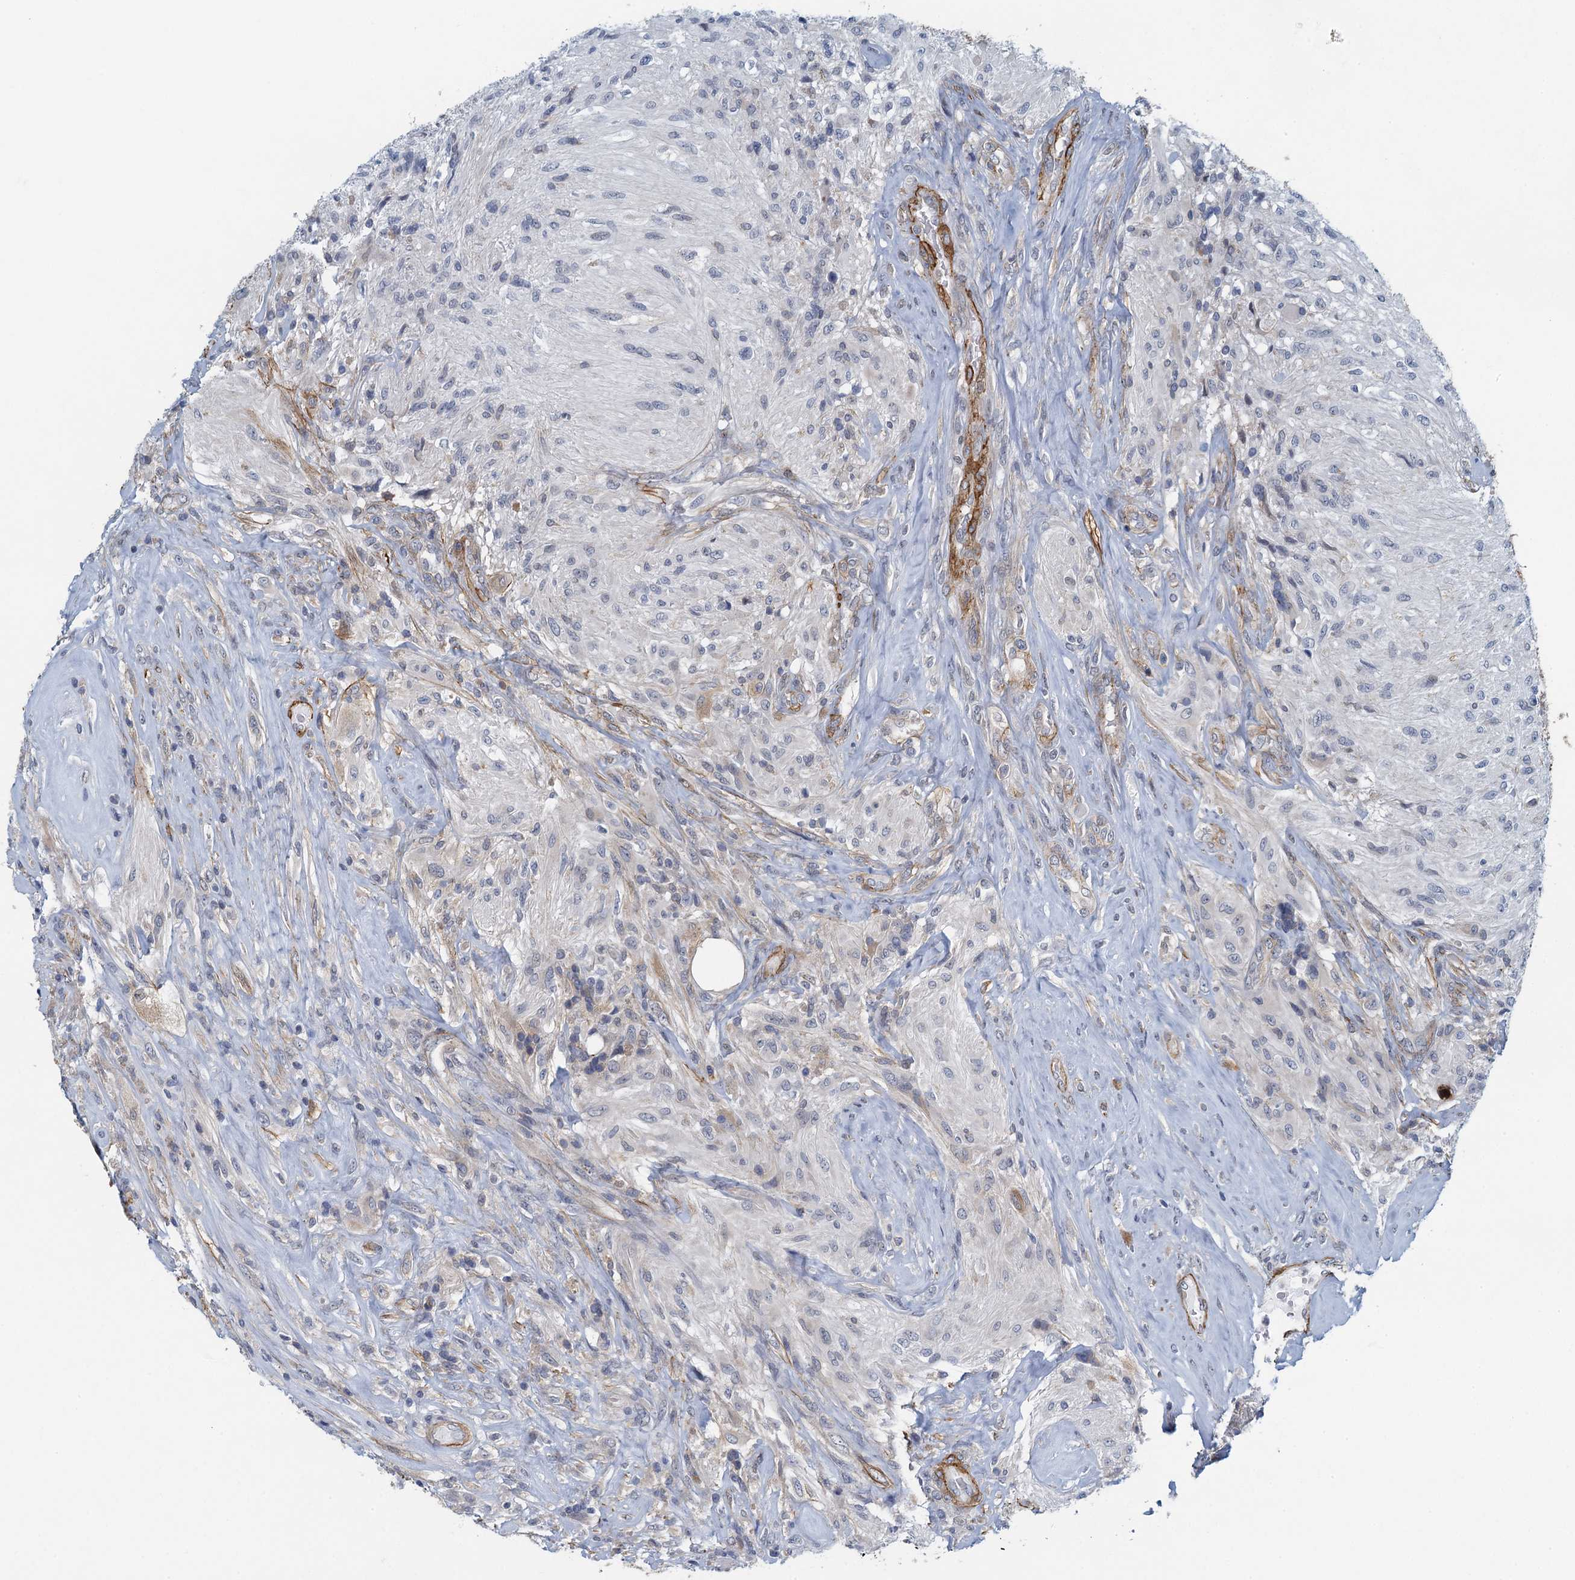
{"staining": {"intensity": "negative", "quantity": "none", "location": "none"}, "tissue": "glioma", "cell_type": "Tumor cells", "image_type": "cancer", "snomed": [{"axis": "morphology", "description": "Glioma, malignant, High grade"}, {"axis": "topography", "description": "Brain"}], "caption": "A micrograph of human malignant glioma (high-grade) is negative for staining in tumor cells.", "gene": "ALG2", "patient": {"sex": "male", "age": 56}}